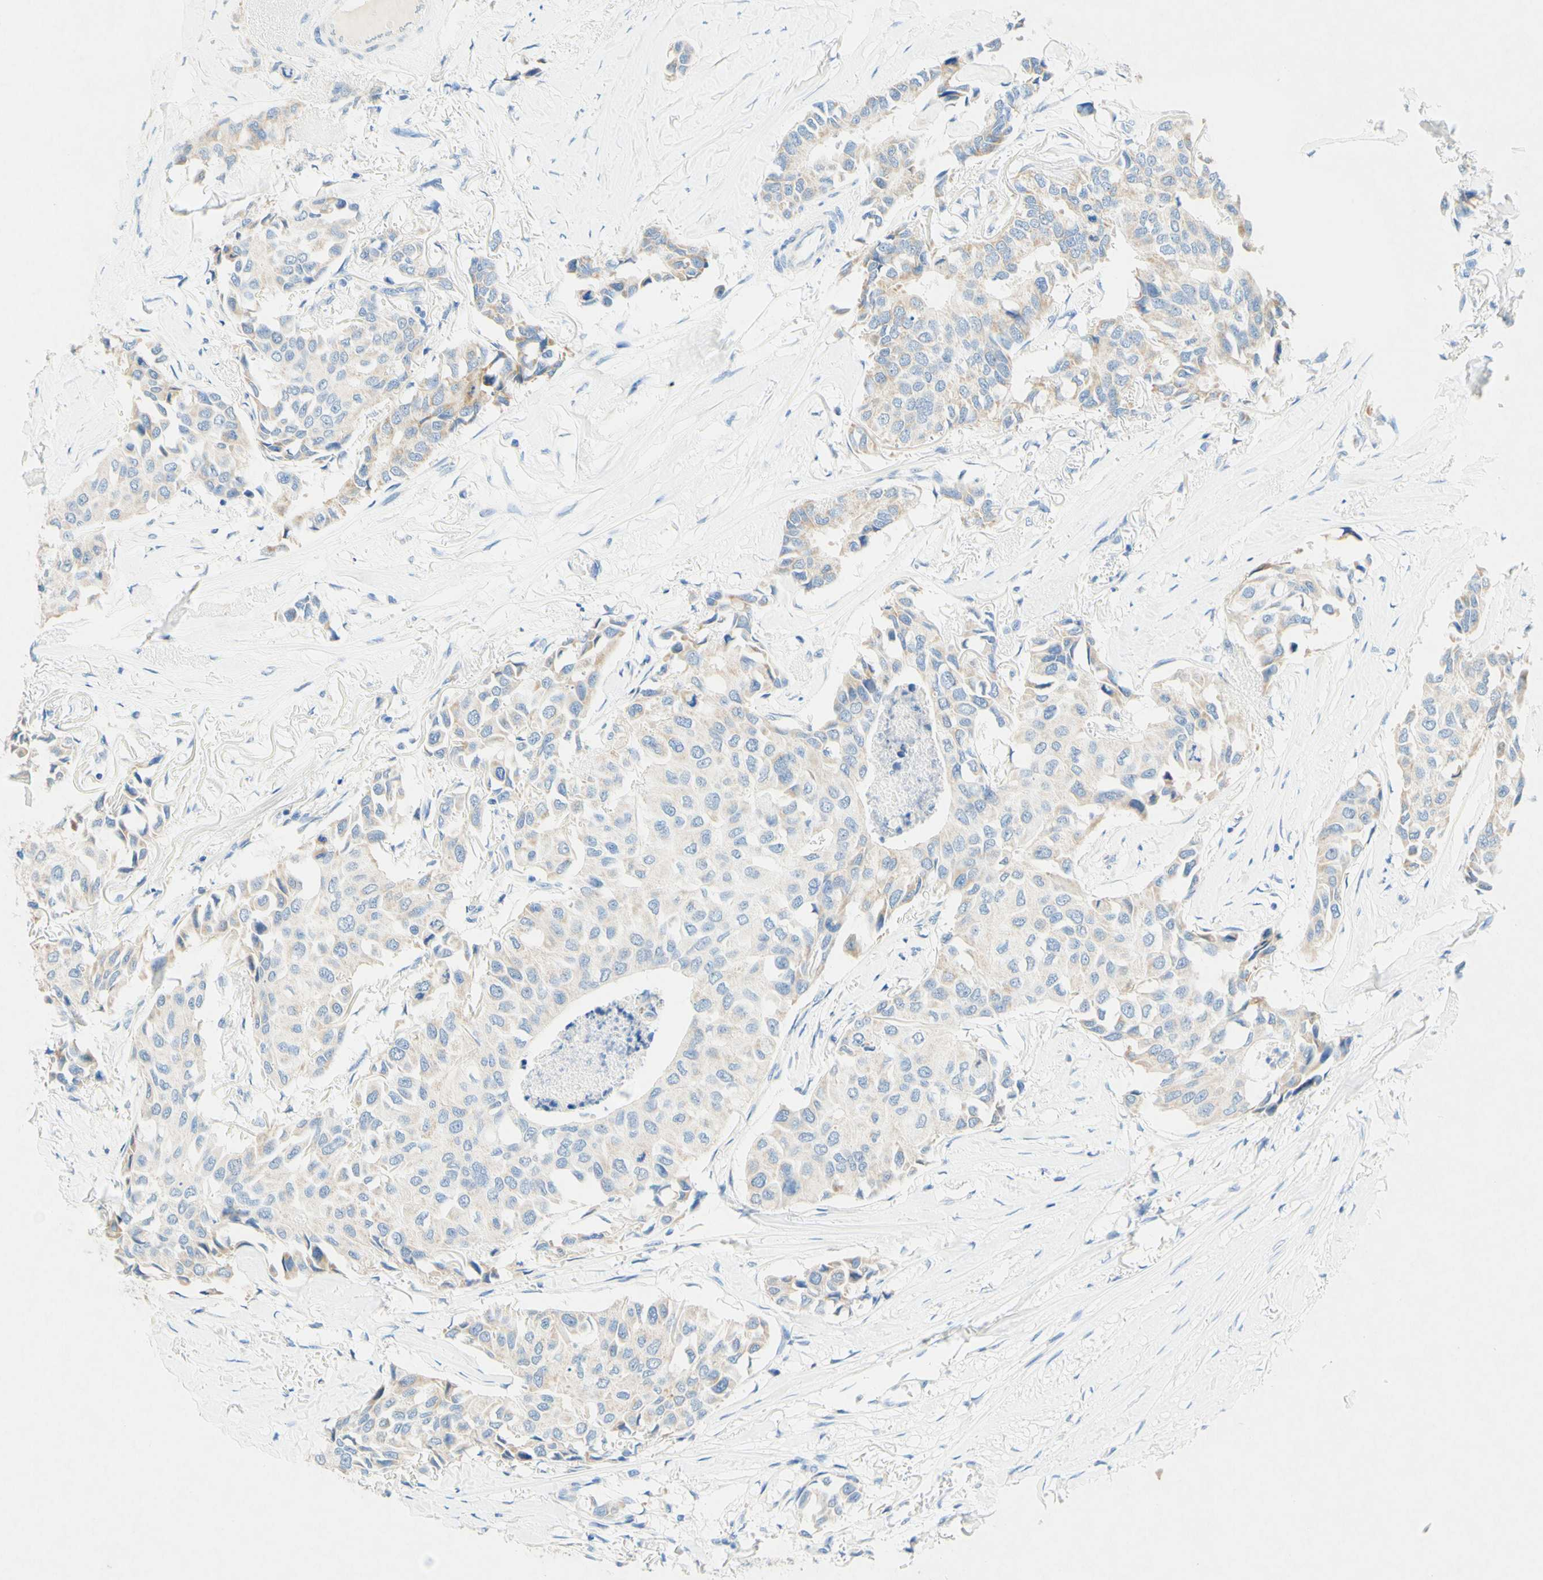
{"staining": {"intensity": "weak", "quantity": "25%-75%", "location": "cytoplasmic/membranous"}, "tissue": "breast cancer", "cell_type": "Tumor cells", "image_type": "cancer", "snomed": [{"axis": "morphology", "description": "Duct carcinoma"}, {"axis": "topography", "description": "Breast"}], "caption": "An immunohistochemistry micrograph of tumor tissue is shown. Protein staining in brown labels weak cytoplasmic/membranous positivity in breast cancer (intraductal carcinoma) within tumor cells.", "gene": "SLC46A1", "patient": {"sex": "female", "age": 80}}